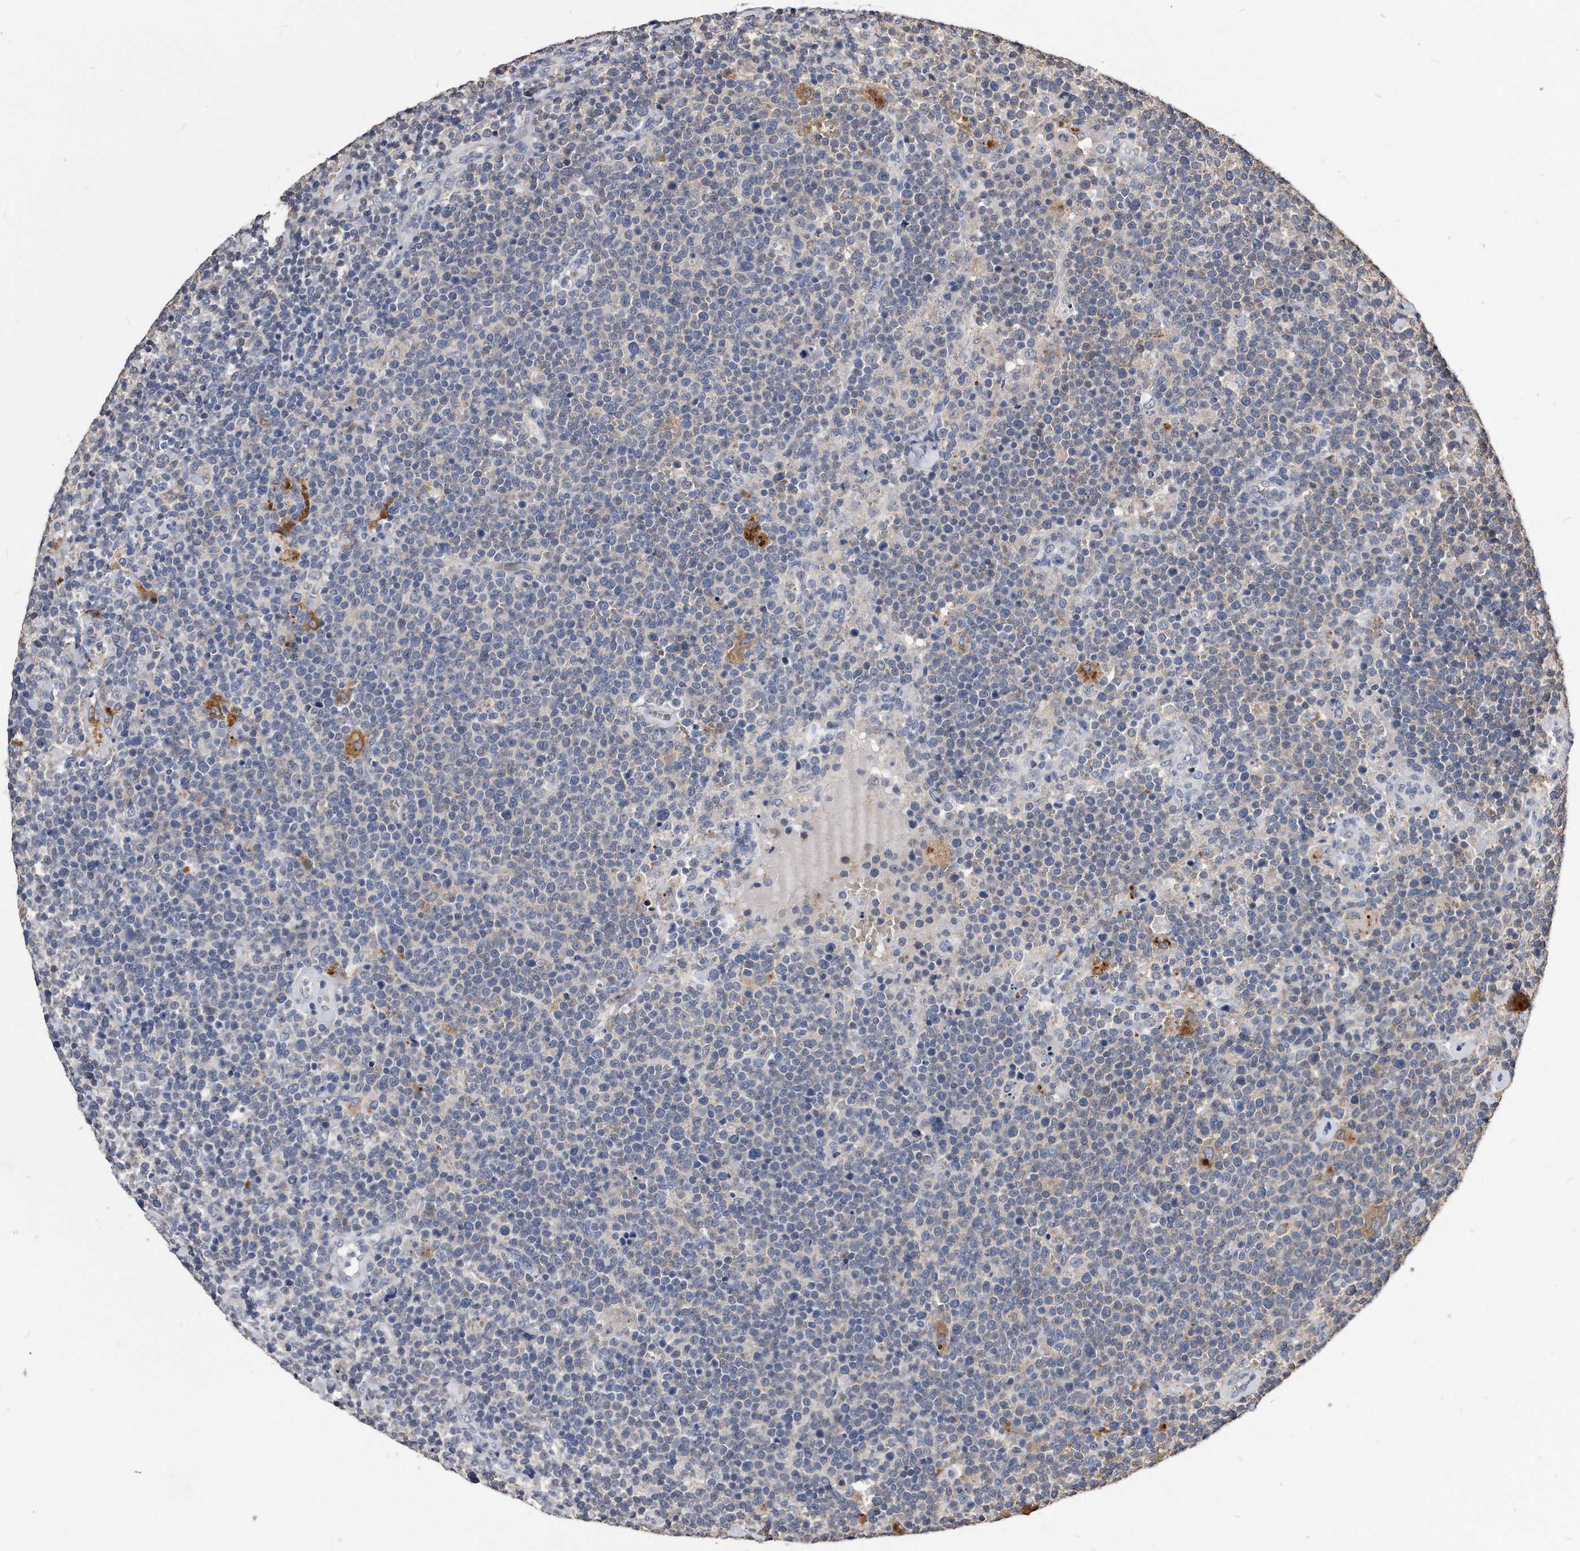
{"staining": {"intensity": "negative", "quantity": "none", "location": "none"}, "tissue": "lymphoma", "cell_type": "Tumor cells", "image_type": "cancer", "snomed": [{"axis": "morphology", "description": "Malignant lymphoma, non-Hodgkin's type, High grade"}, {"axis": "topography", "description": "Lymph node"}], "caption": "Tumor cells show no significant staining in high-grade malignant lymphoma, non-Hodgkin's type.", "gene": "IL20RA", "patient": {"sex": "male", "age": 61}}